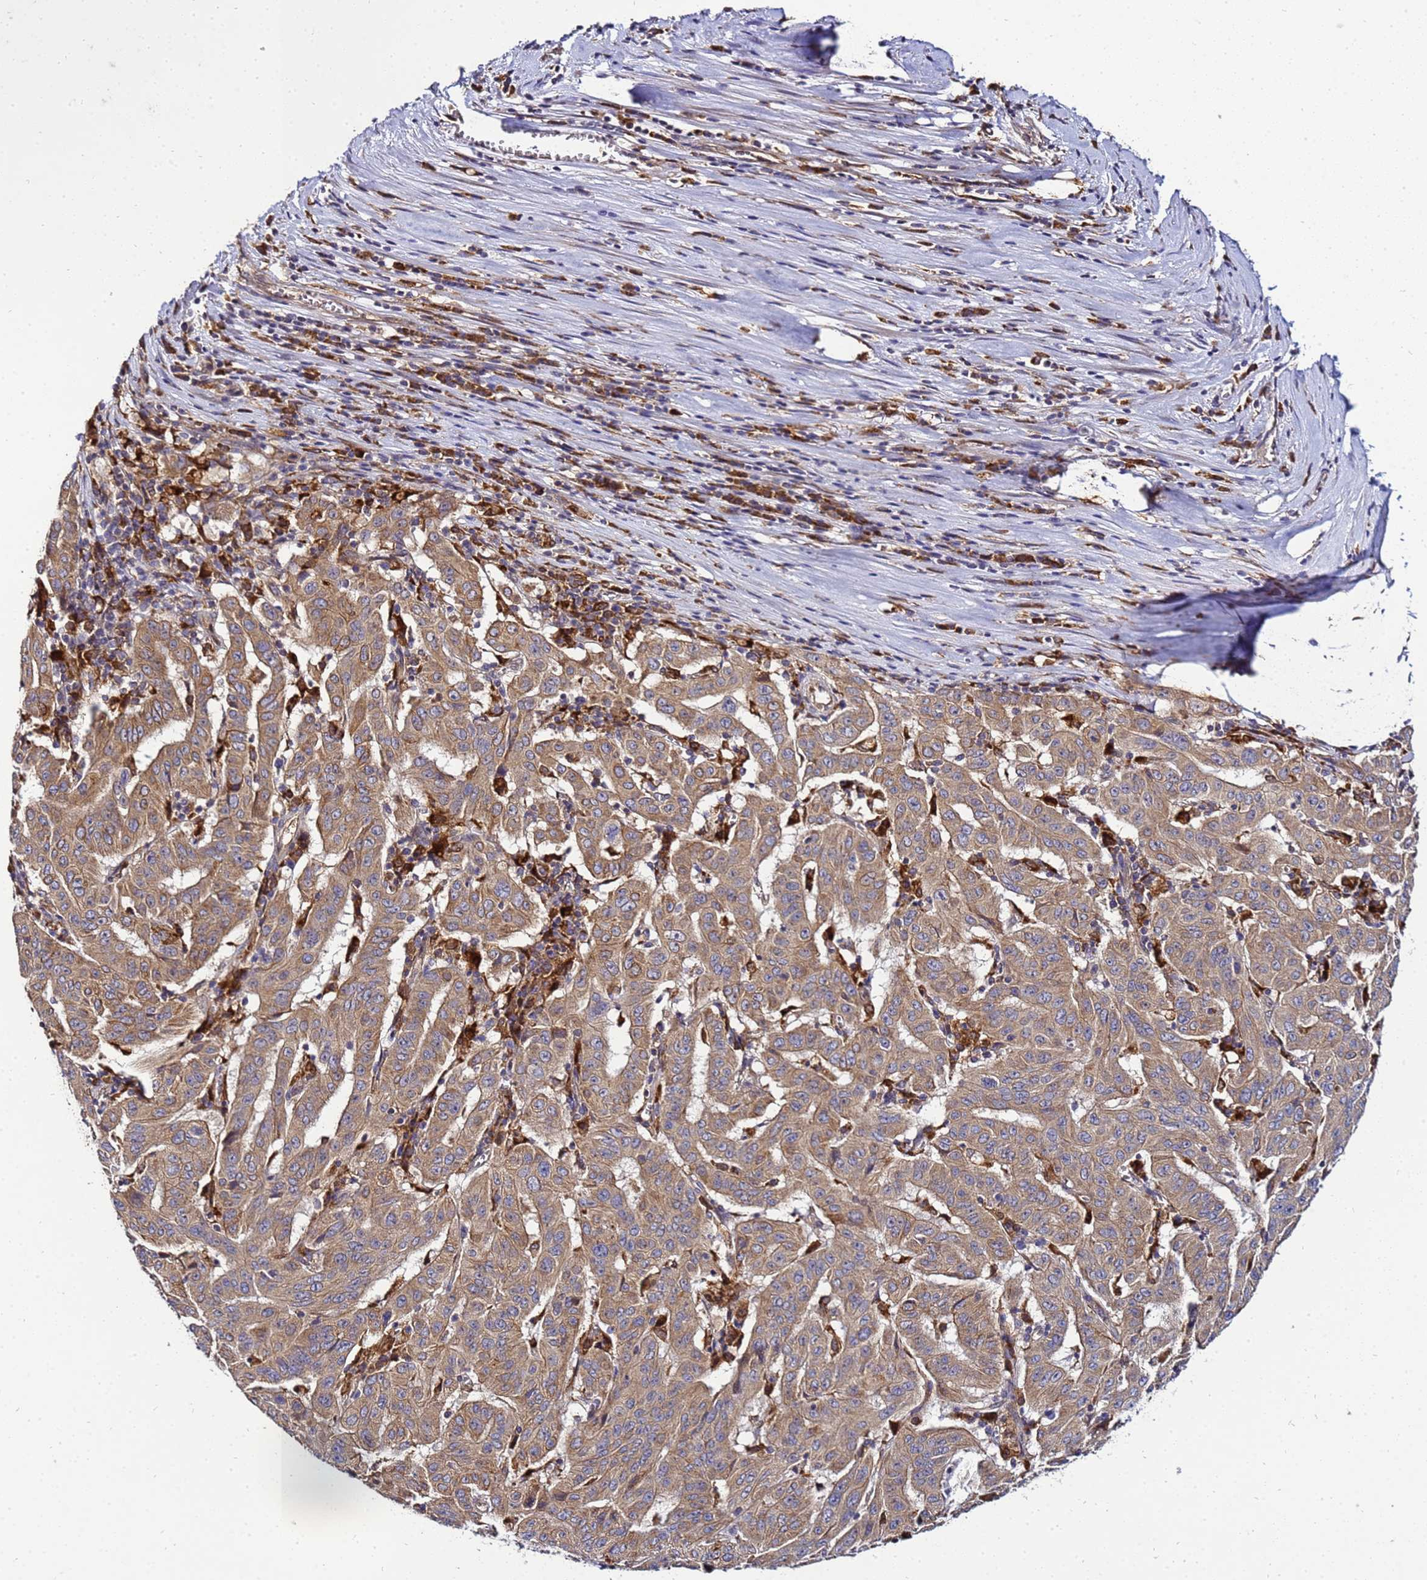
{"staining": {"intensity": "moderate", "quantity": ">75%", "location": "cytoplasmic/membranous"}, "tissue": "pancreatic cancer", "cell_type": "Tumor cells", "image_type": "cancer", "snomed": [{"axis": "morphology", "description": "Adenocarcinoma, NOS"}, {"axis": "topography", "description": "Pancreas"}], "caption": "Immunohistochemical staining of human pancreatic adenocarcinoma shows moderate cytoplasmic/membranous protein expression in about >75% of tumor cells. Using DAB (brown) and hematoxylin (blue) stains, captured at high magnification using brightfield microscopy.", "gene": "ADPGK", "patient": {"sex": "male", "age": 63}}